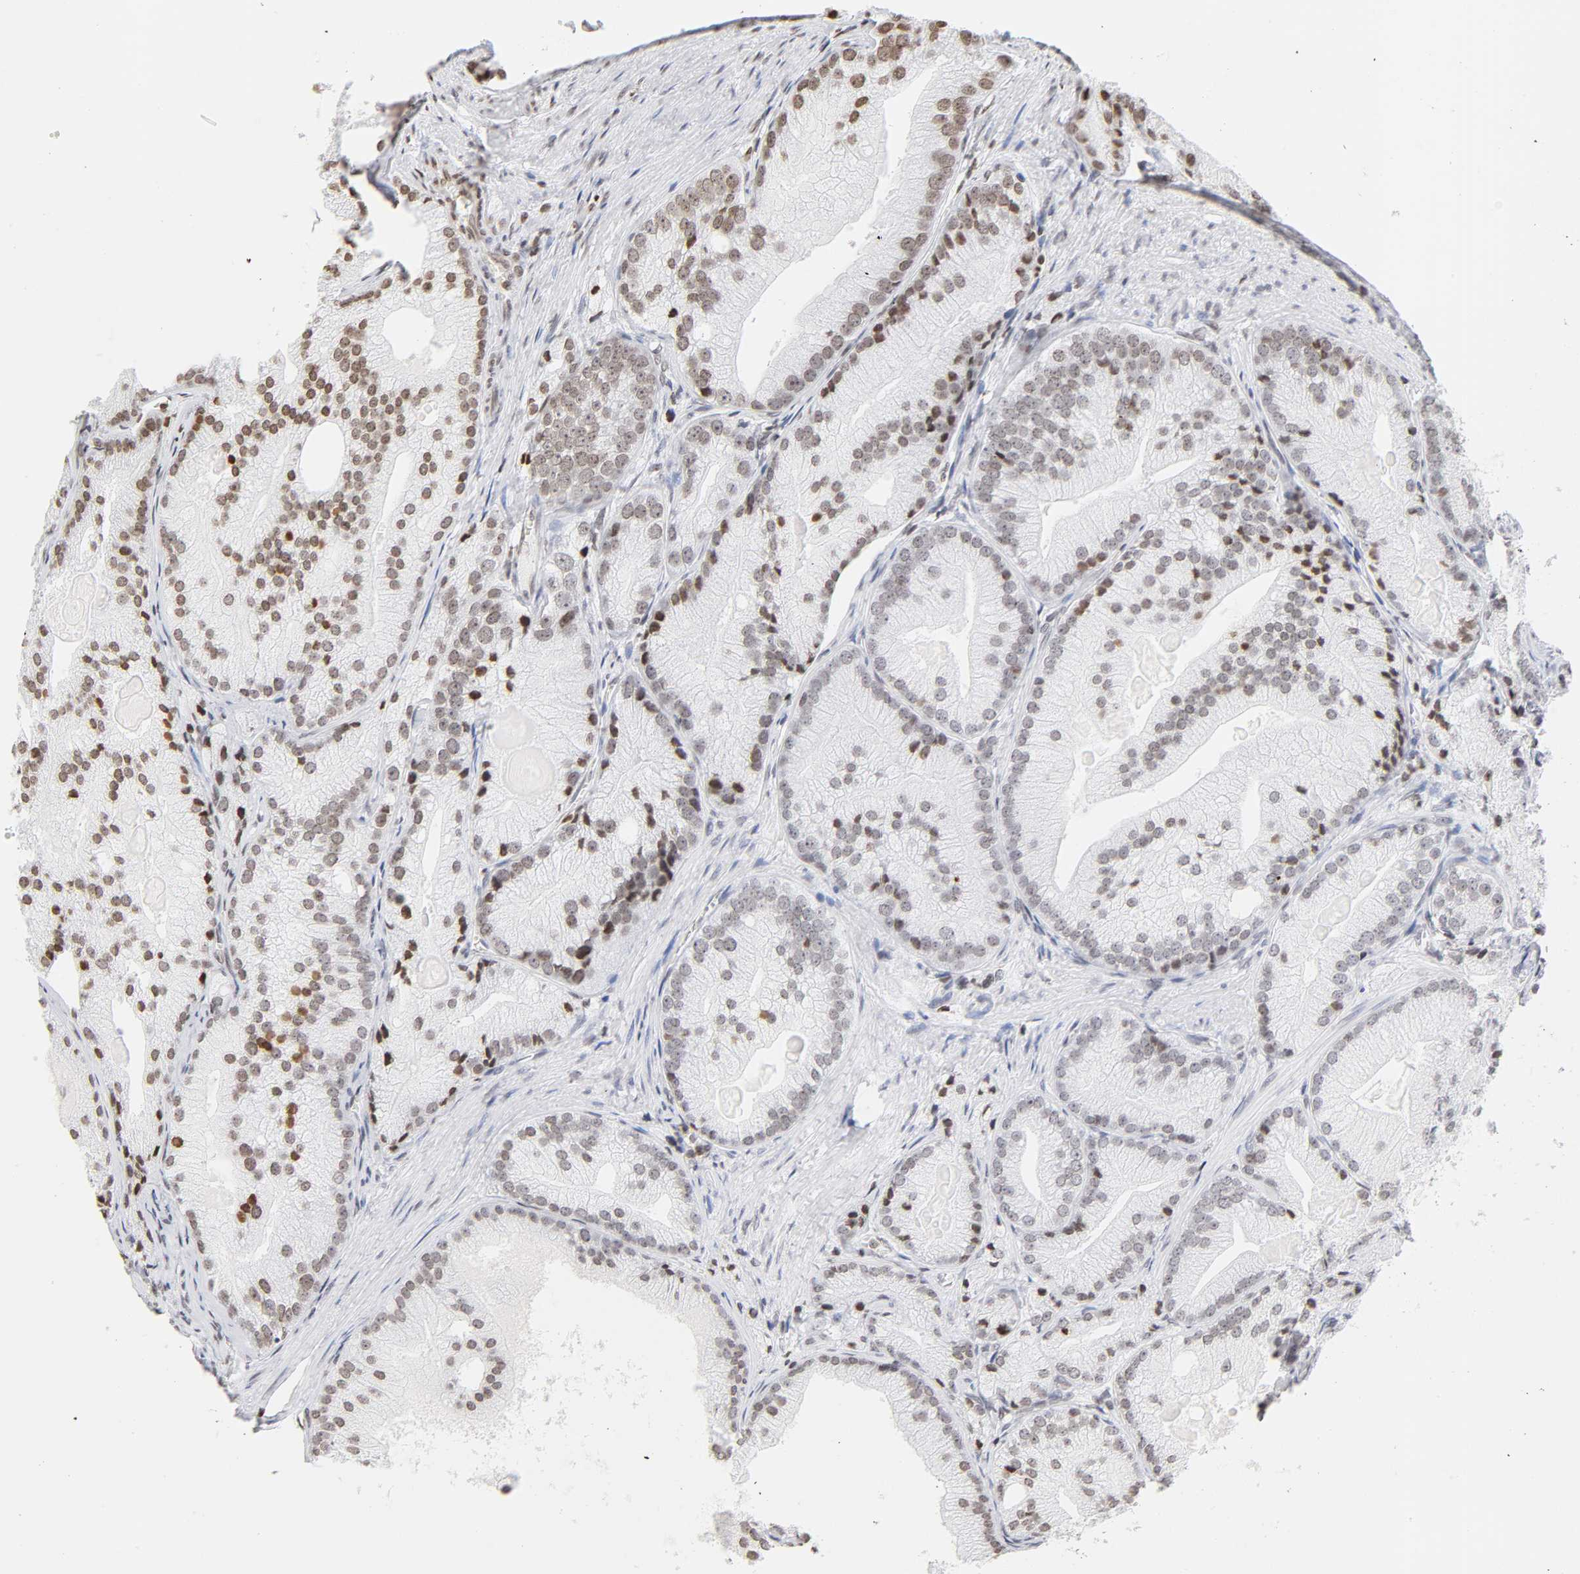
{"staining": {"intensity": "moderate", "quantity": "25%-75%", "location": "nuclear"}, "tissue": "prostate cancer", "cell_type": "Tumor cells", "image_type": "cancer", "snomed": [{"axis": "morphology", "description": "Adenocarcinoma, Low grade"}, {"axis": "topography", "description": "Prostate"}], "caption": "Immunohistochemistry (DAB (3,3'-diaminobenzidine)) staining of human prostate cancer (low-grade adenocarcinoma) demonstrates moderate nuclear protein staining in about 25%-75% of tumor cells. (IHC, brightfield microscopy, high magnification).", "gene": "H2AC12", "patient": {"sex": "male", "age": 69}}